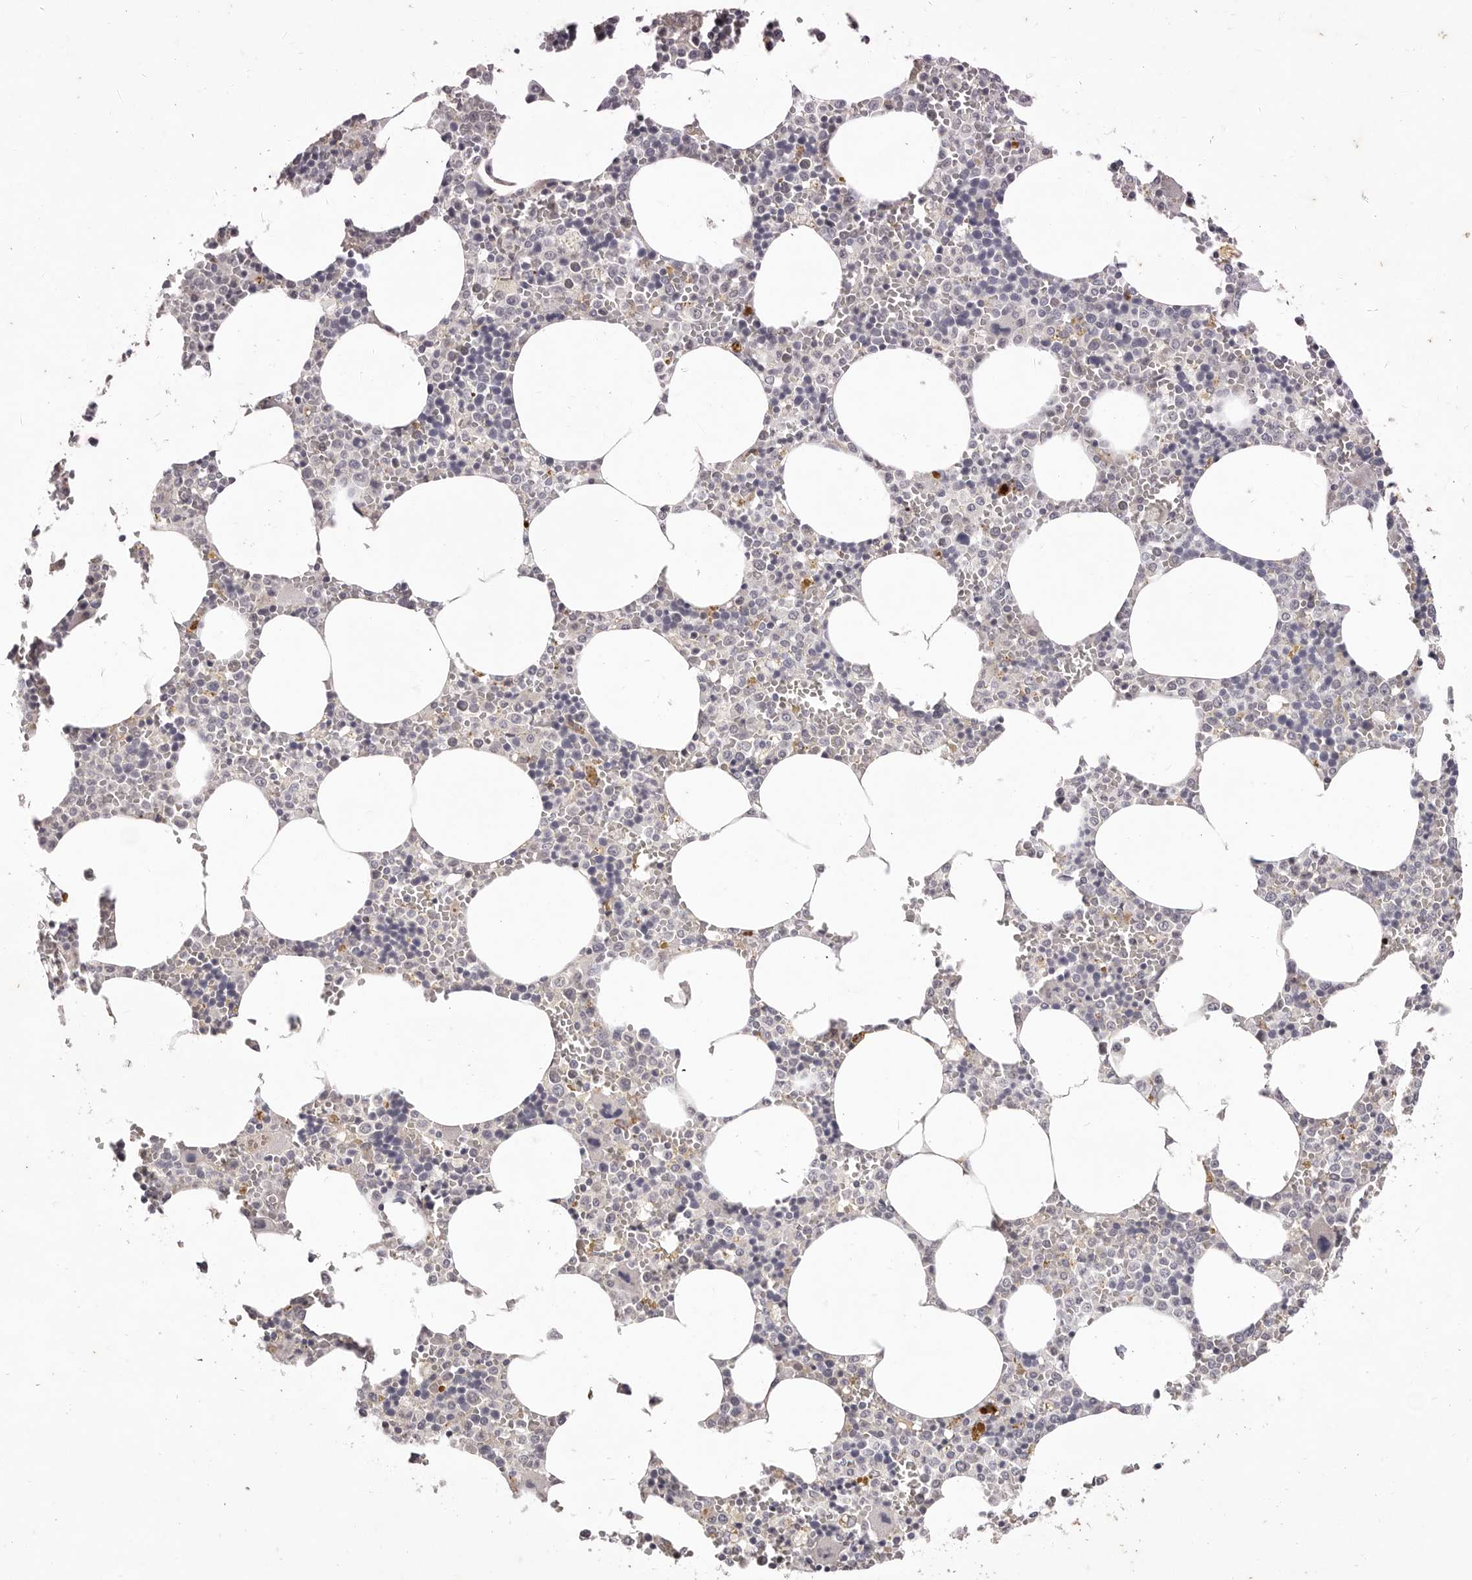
{"staining": {"intensity": "negative", "quantity": "none", "location": "none"}, "tissue": "bone marrow", "cell_type": "Hematopoietic cells", "image_type": "normal", "snomed": [{"axis": "morphology", "description": "Normal tissue, NOS"}, {"axis": "topography", "description": "Bone marrow"}], "caption": "The photomicrograph reveals no staining of hematopoietic cells in benign bone marrow.", "gene": "GARNL3", "patient": {"sex": "male", "age": 70}}